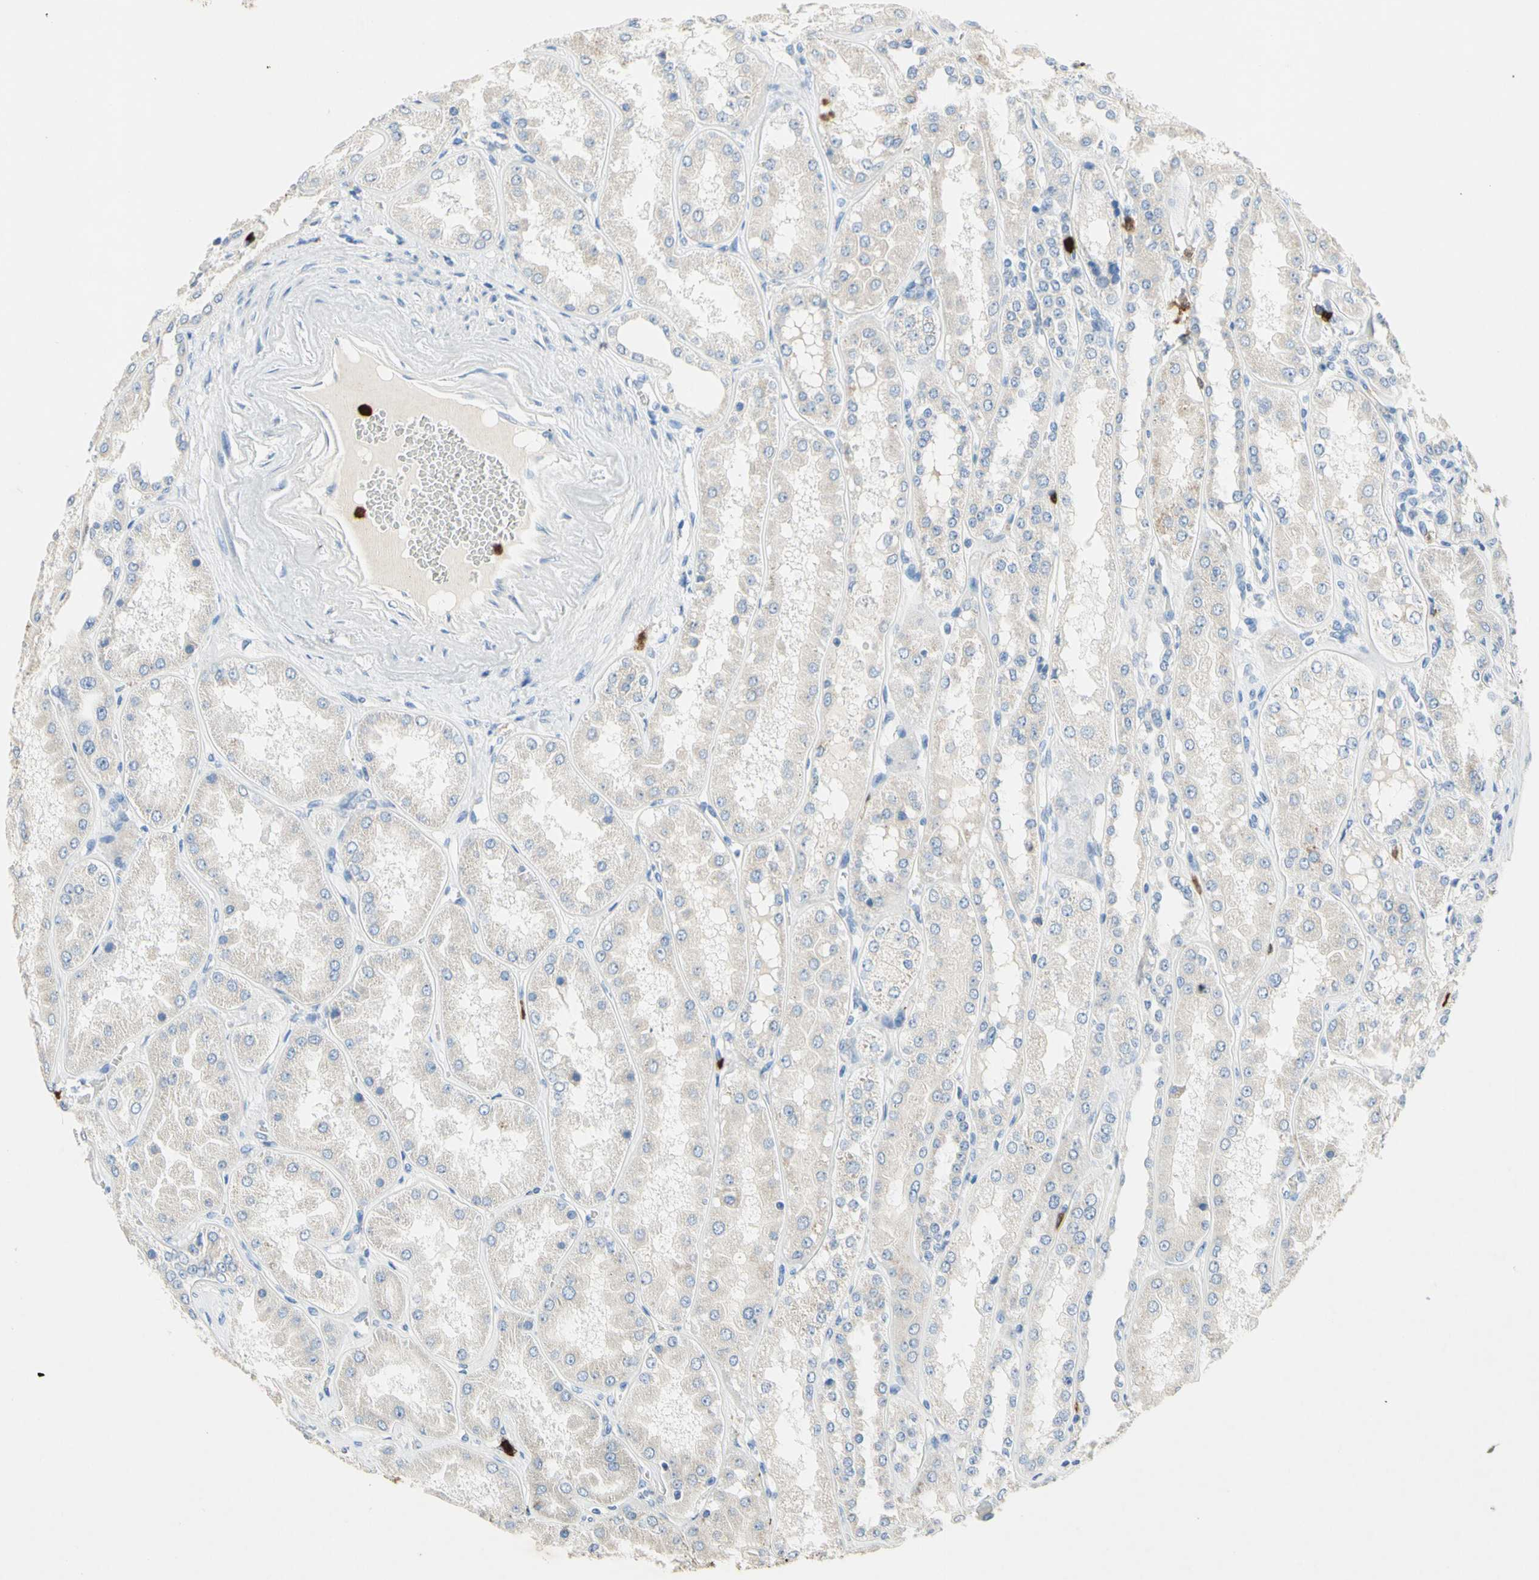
{"staining": {"intensity": "negative", "quantity": "none", "location": "none"}, "tissue": "kidney", "cell_type": "Cells in glomeruli", "image_type": "normal", "snomed": [{"axis": "morphology", "description": "Normal tissue, NOS"}, {"axis": "topography", "description": "Kidney"}], "caption": "Protein analysis of normal kidney shows no significant positivity in cells in glomeruli. (Brightfield microscopy of DAB IHC at high magnification).", "gene": "NFKBIZ", "patient": {"sex": "female", "age": 56}}